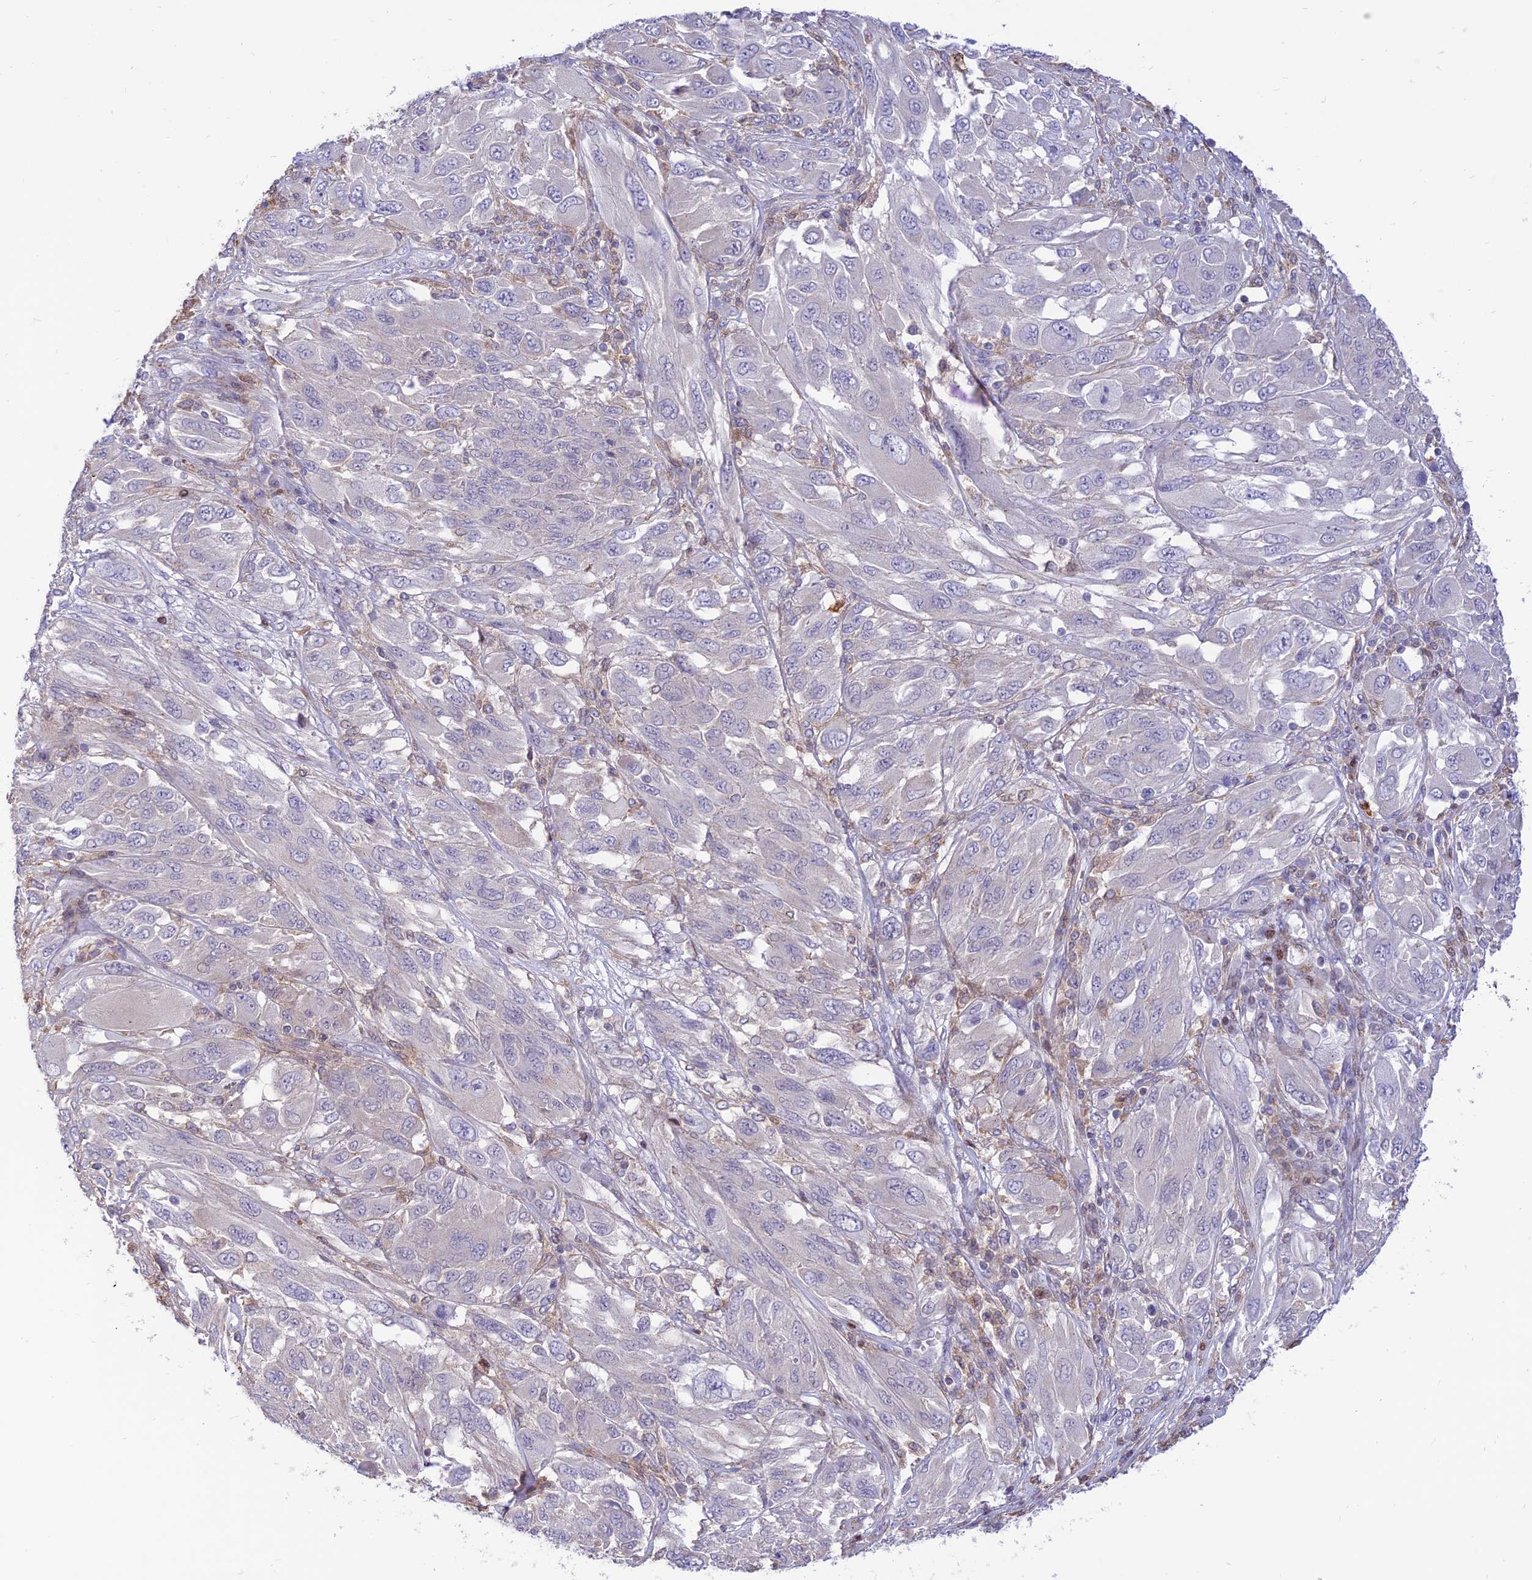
{"staining": {"intensity": "negative", "quantity": "none", "location": "none"}, "tissue": "melanoma", "cell_type": "Tumor cells", "image_type": "cancer", "snomed": [{"axis": "morphology", "description": "Malignant melanoma, NOS"}, {"axis": "topography", "description": "Skin"}], "caption": "Micrograph shows no significant protein positivity in tumor cells of malignant melanoma.", "gene": "FAM186B", "patient": {"sex": "female", "age": 91}}